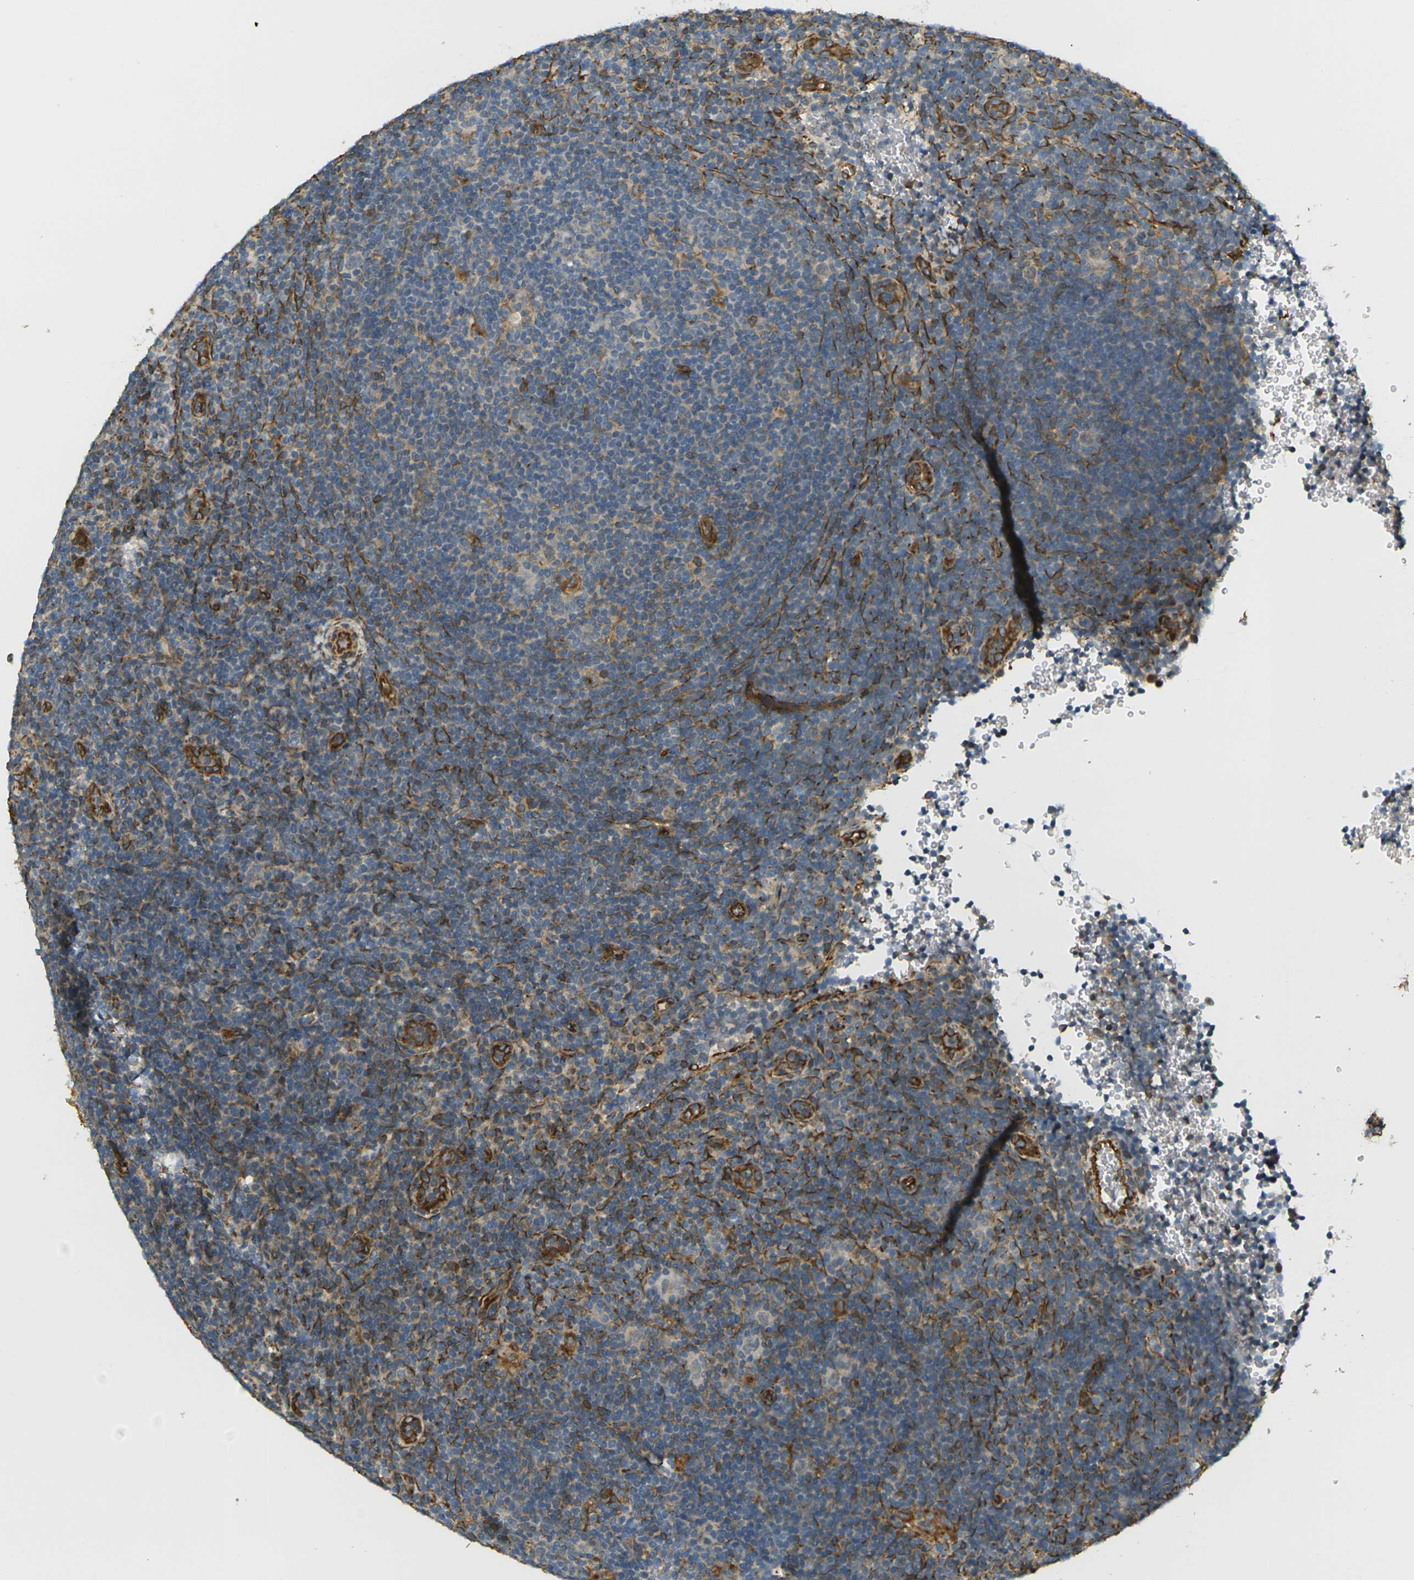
{"staining": {"intensity": "weak", "quantity": ">75%", "location": "cytoplasmic/membranous"}, "tissue": "lymphoma", "cell_type": "Tumor cells", "image_type": "cancer", "snomed": [{"axis": "morphology", "description": "Hodgkin's disease, NOS"}, {"axis": "topography", "description": "Lymph node"}], "caption": "Approximately >75% of tumor cells in human lymphoma exhibit weak cytoplasmic/membranous protein expression as visualized by brown immunohistochemical staining.", "gene": "CYTH3", "patient": {"sex": "female", "age": 57}}